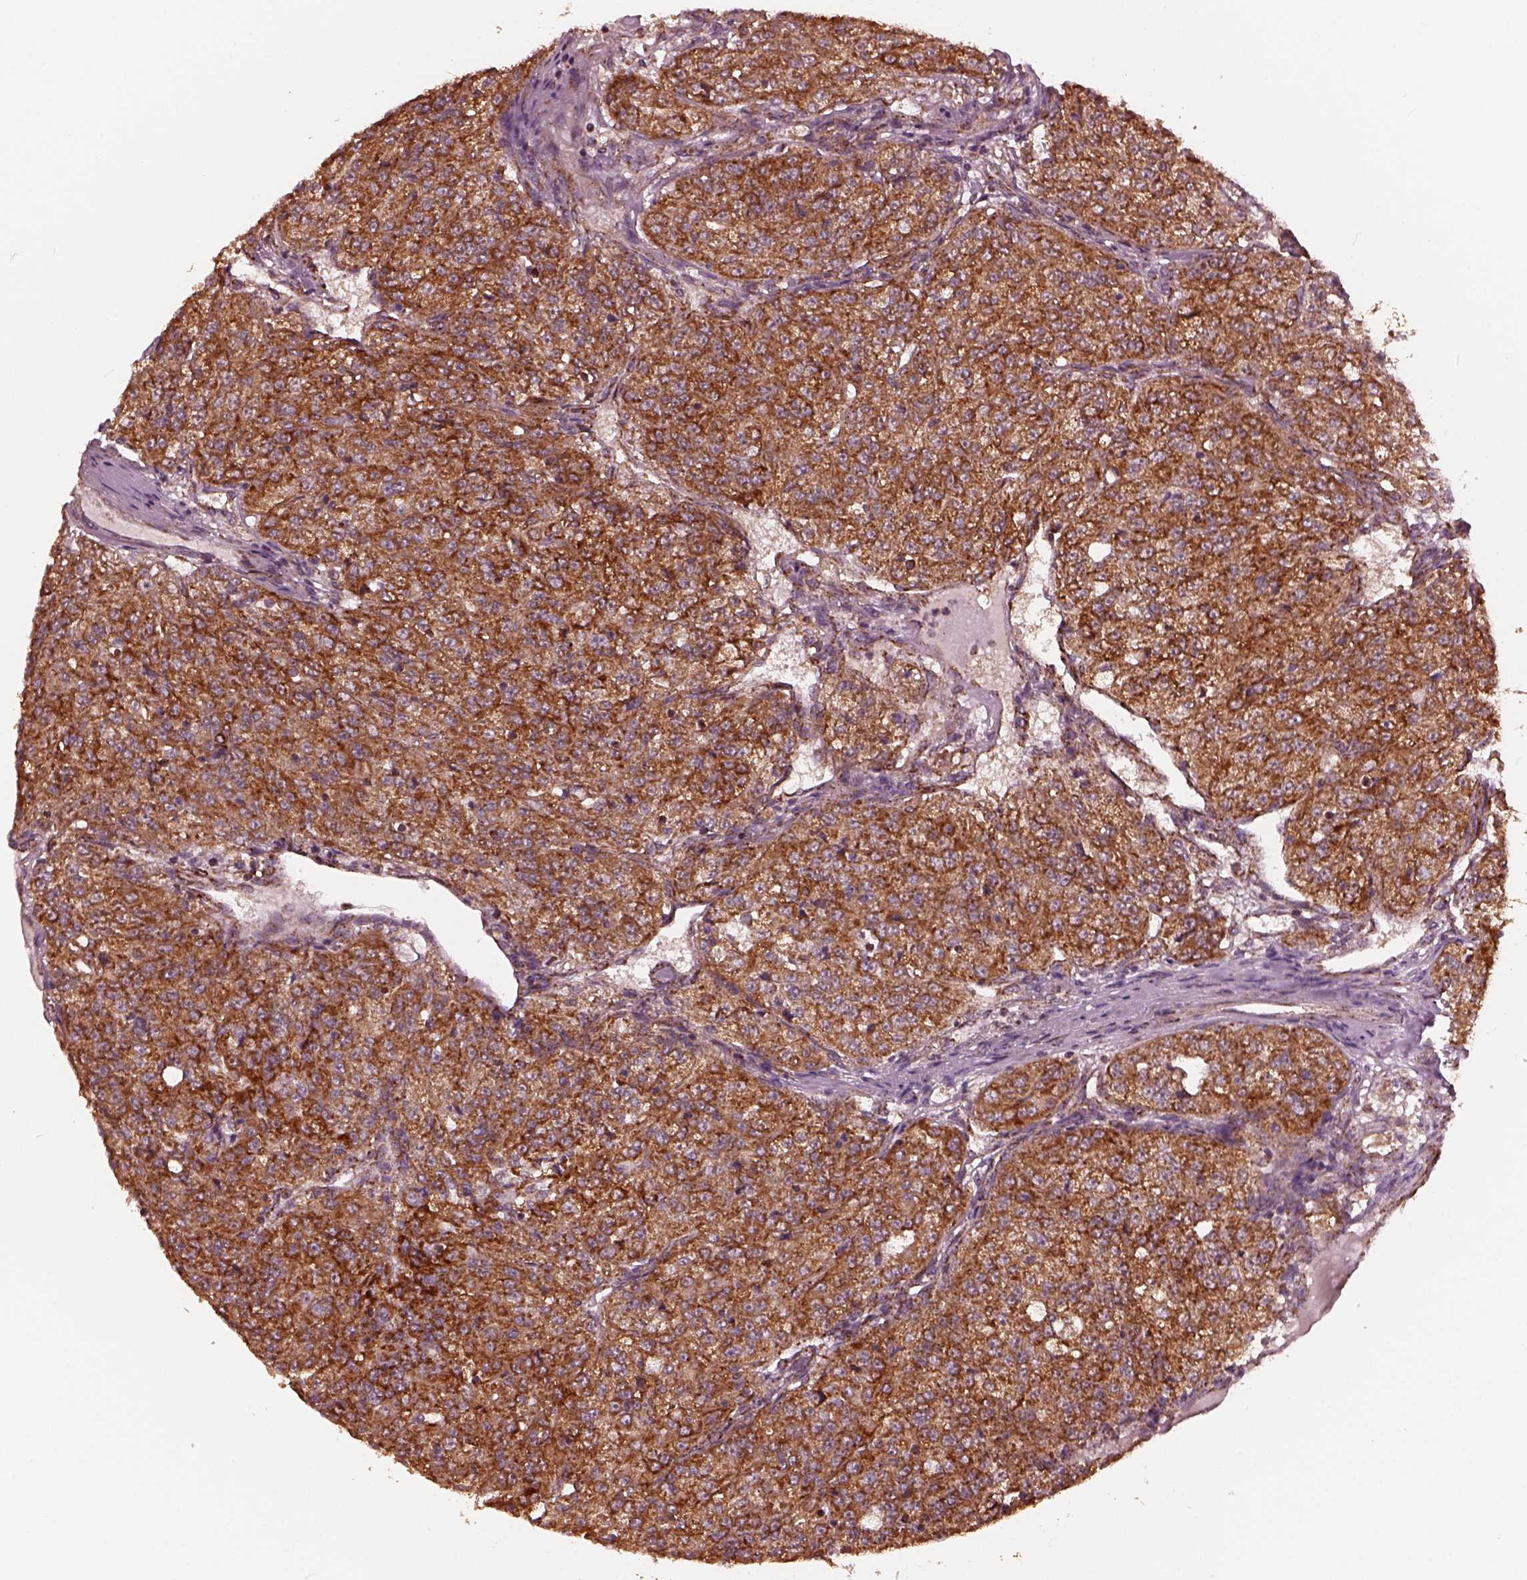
{"staining": {"intensity": "strong", "quantity": ">75%", "location": "cytoplasmic/membranous"}, "tissue": "renal cancer", "cell_type": "Tumor cells", "image_type": "cancer", "snomed": [{"axis": "morphology", "description": "Adenocarcinoma, NOS"}, {"axis": "topography", "description": "Kidney"}], "caption": "This histopathology image reveals immunohistochemistry staining of human renal cancer (adenocarcinoma), with high strong cytoplasmic/membranous expression in about >75% of tumor cells.", "gene": "NDUFB10", "patient": {"sex": "female", "age": 63}}